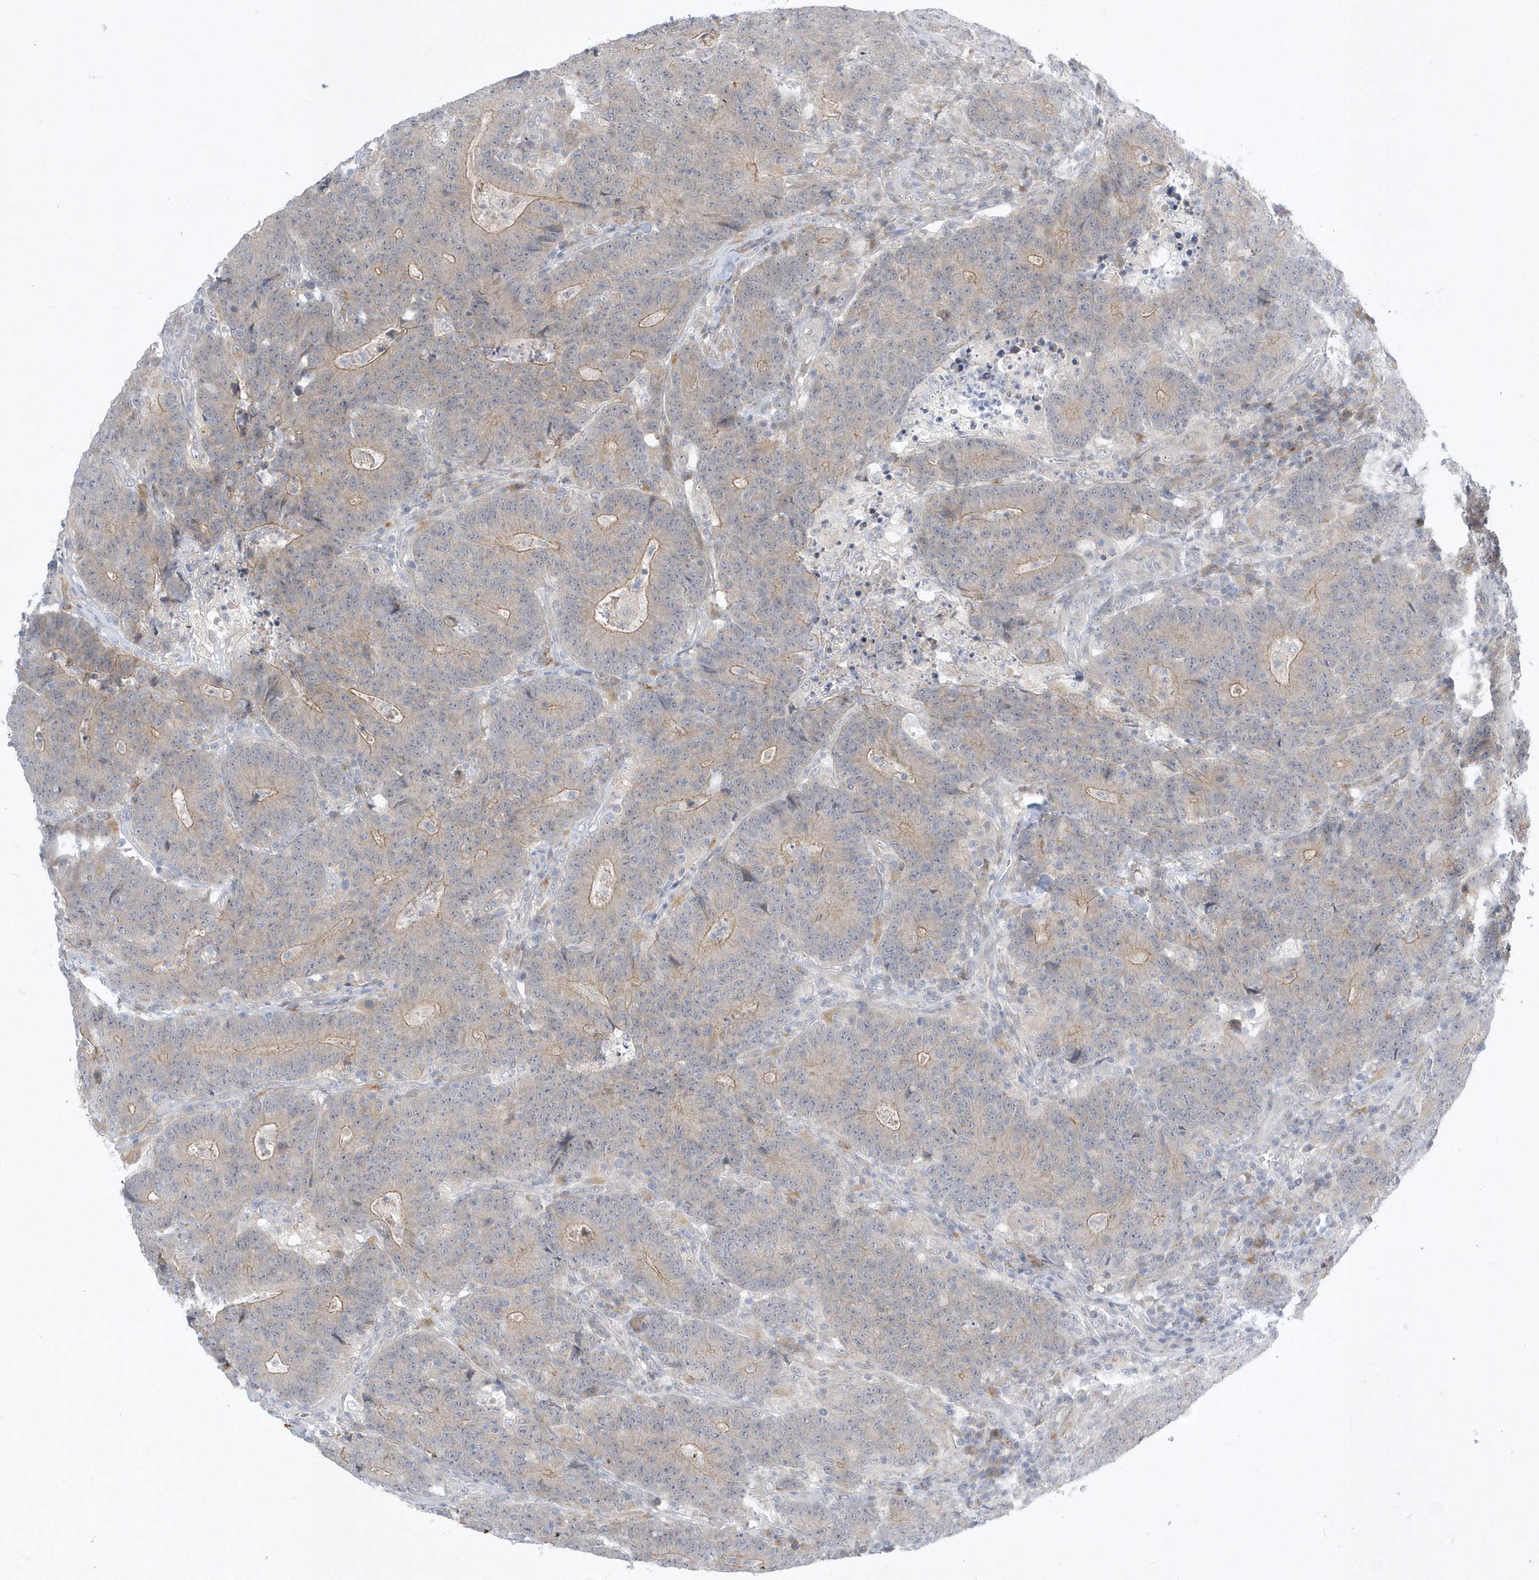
{"staining": {"intensity": "weak", "quantity": "25%-75%", "location": "cytoplasmic/membranous"}, "tissue": "colorectal cancer", "cell_type": "Tumor cells", "image_type": "cancer", "snomed": [{"axis": "morphology", "description": "Normal tissue, NOS"}, {"axis": "morphology", "description": "Adenocarcinoma, NOS"}, {"axis": "topography", "description": "Colon"}], "caption": "Colorectal cancer (adenocarcinoma) tissue displays weak cytoplasmic/membranous positivity in about 25%-75% of tumor cells, visualized by immunohistochemistry.", "gene": "ZC3H12D", "patient": {"sex": "female", "age": 75}}